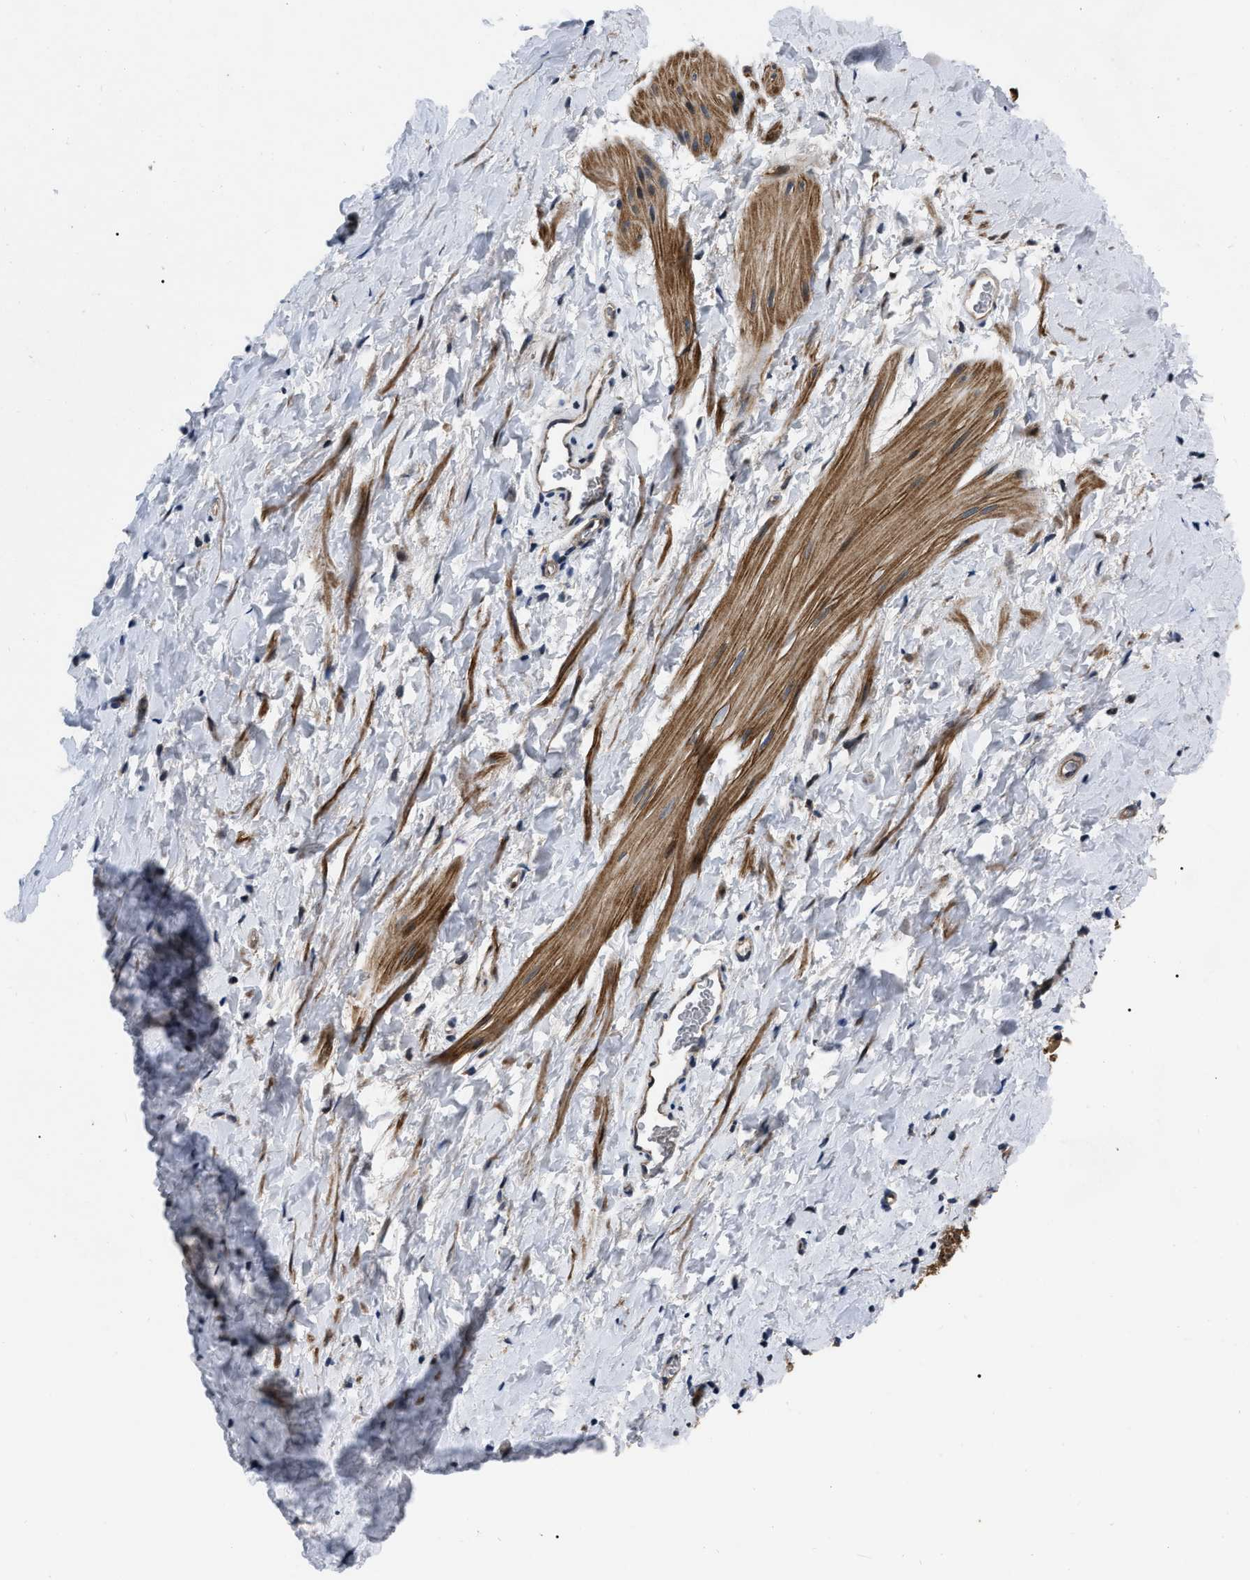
{"staining": {"intensity": "moderate", "quantity": ">75%", "location": "cytoplasmic/membranous"}, "tissue": "smooth muscle", "cell_type": "Smooth muscle cells", "image_type": "normal", "snomed": [{"axis": "morphology", "description": "Normal tissue, NOS"}, {"axis": "topography", "description": "Smooth muscle"}], "caption": "Immunohistochemistry (IHC) (DAB) staining of benign smooth muscle demonstrates moderate cytoplasmic/membranous protein expression in approximately >75% of smooth muscle cells. (Stains: DAB (3,3'-diaminobenzidine) in brown, nuclei in blue, Microscopy: brightfield microscopy at high magnification).", "gene": "PPWD1", "patient": {"sex": "male", "age": 16}}